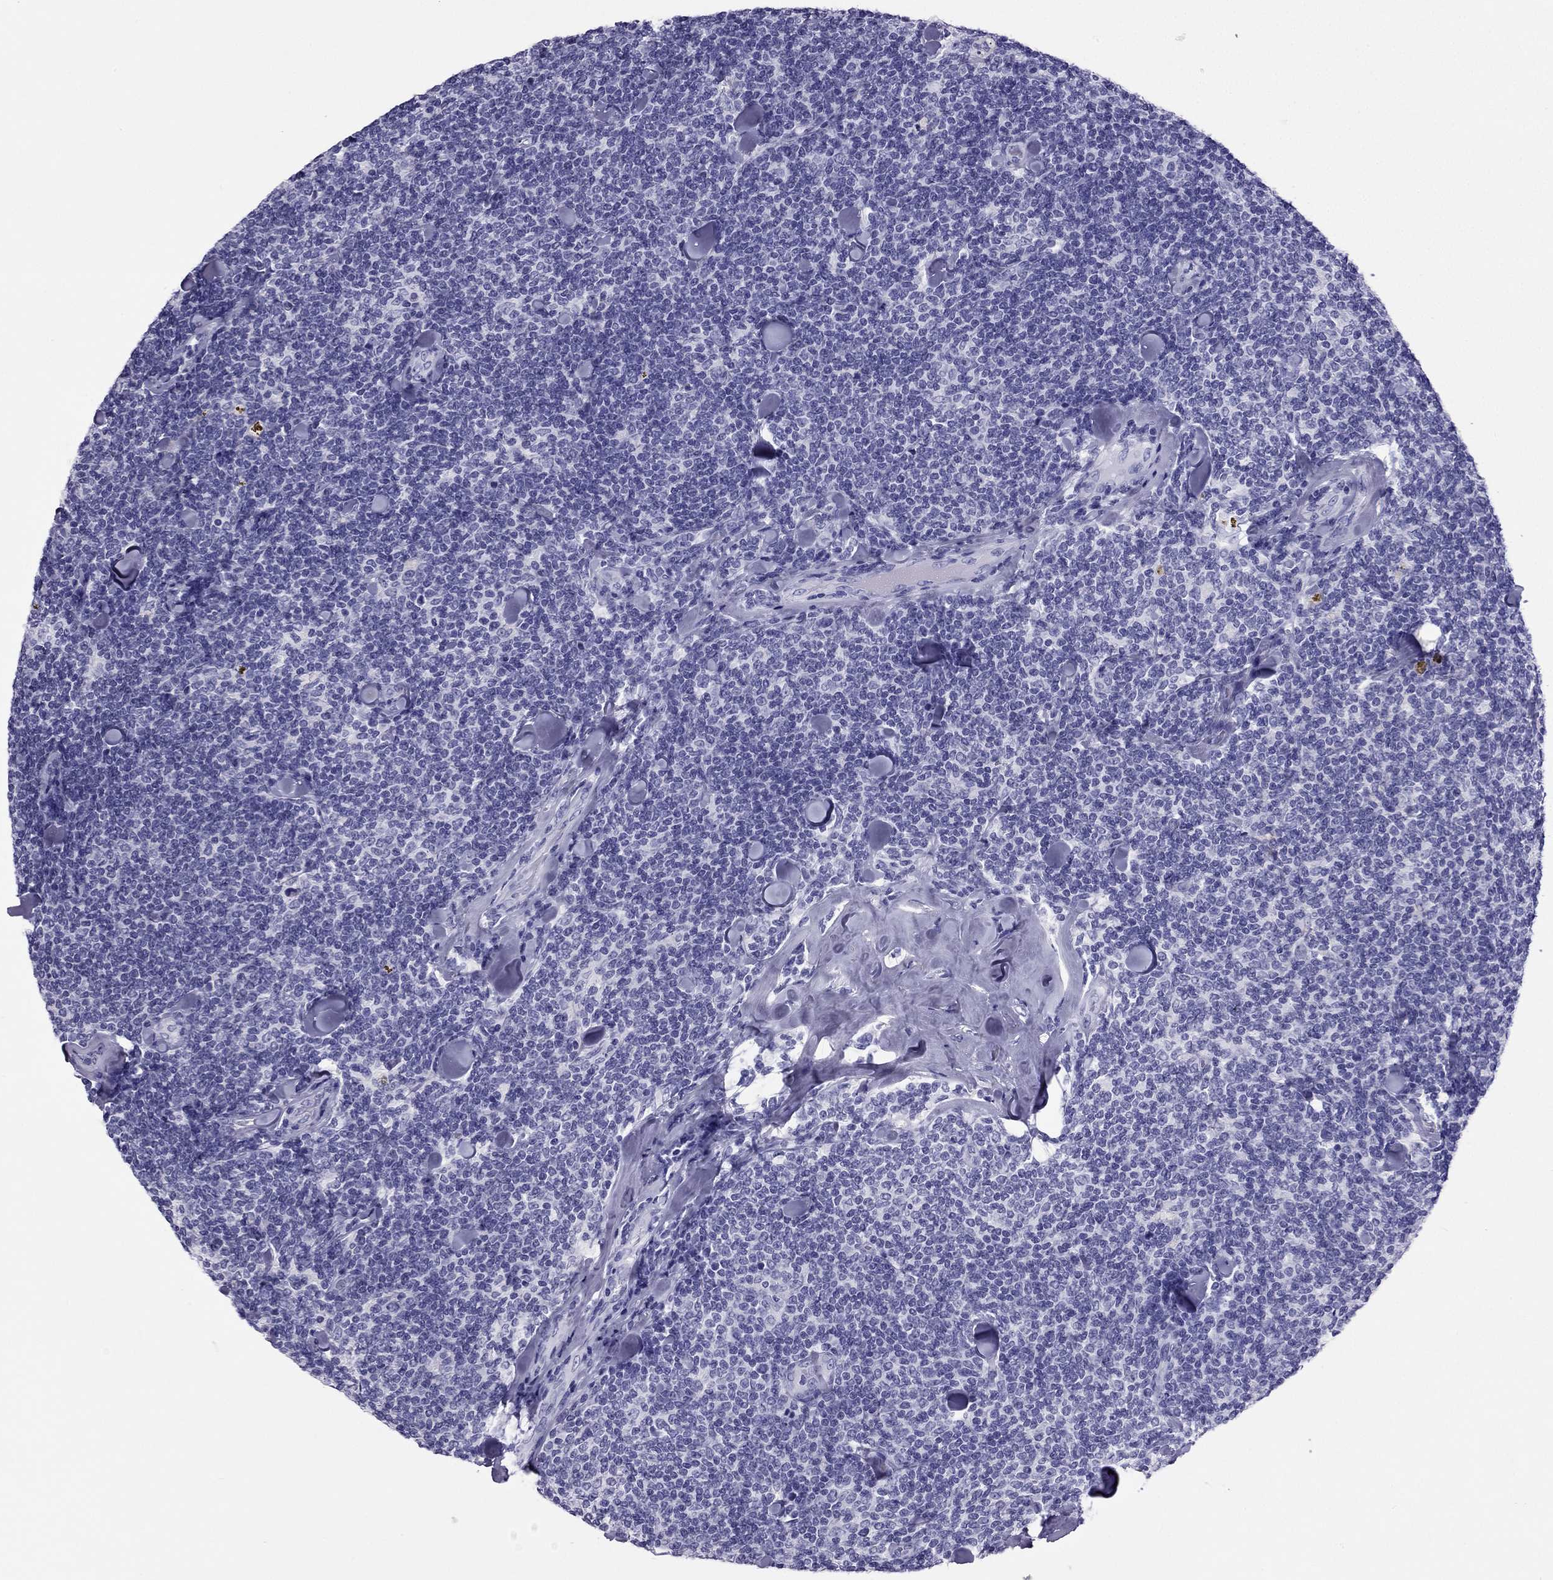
{"staining": {"intensity": "negative", "quantity": "none", "location": "none"}, "tissue": "lymphoma", "cell_type": "Tumor cells", "image_type": "cancer", "snomed": [{"axis": "morphology", "description": "Malignant lymphoma, non-Hodgkin's type, Low grade"}, {"axis": "topography", "description": "Lymph node"}], "caption": "High power microscopy histopathology image of an immunohistochemistry (IHC) photomicrograph of lymphoma, revealing no significant expression in tumor cells.", "gene": "PDE6A", "patient": {"sex": "female", "age": 56}}